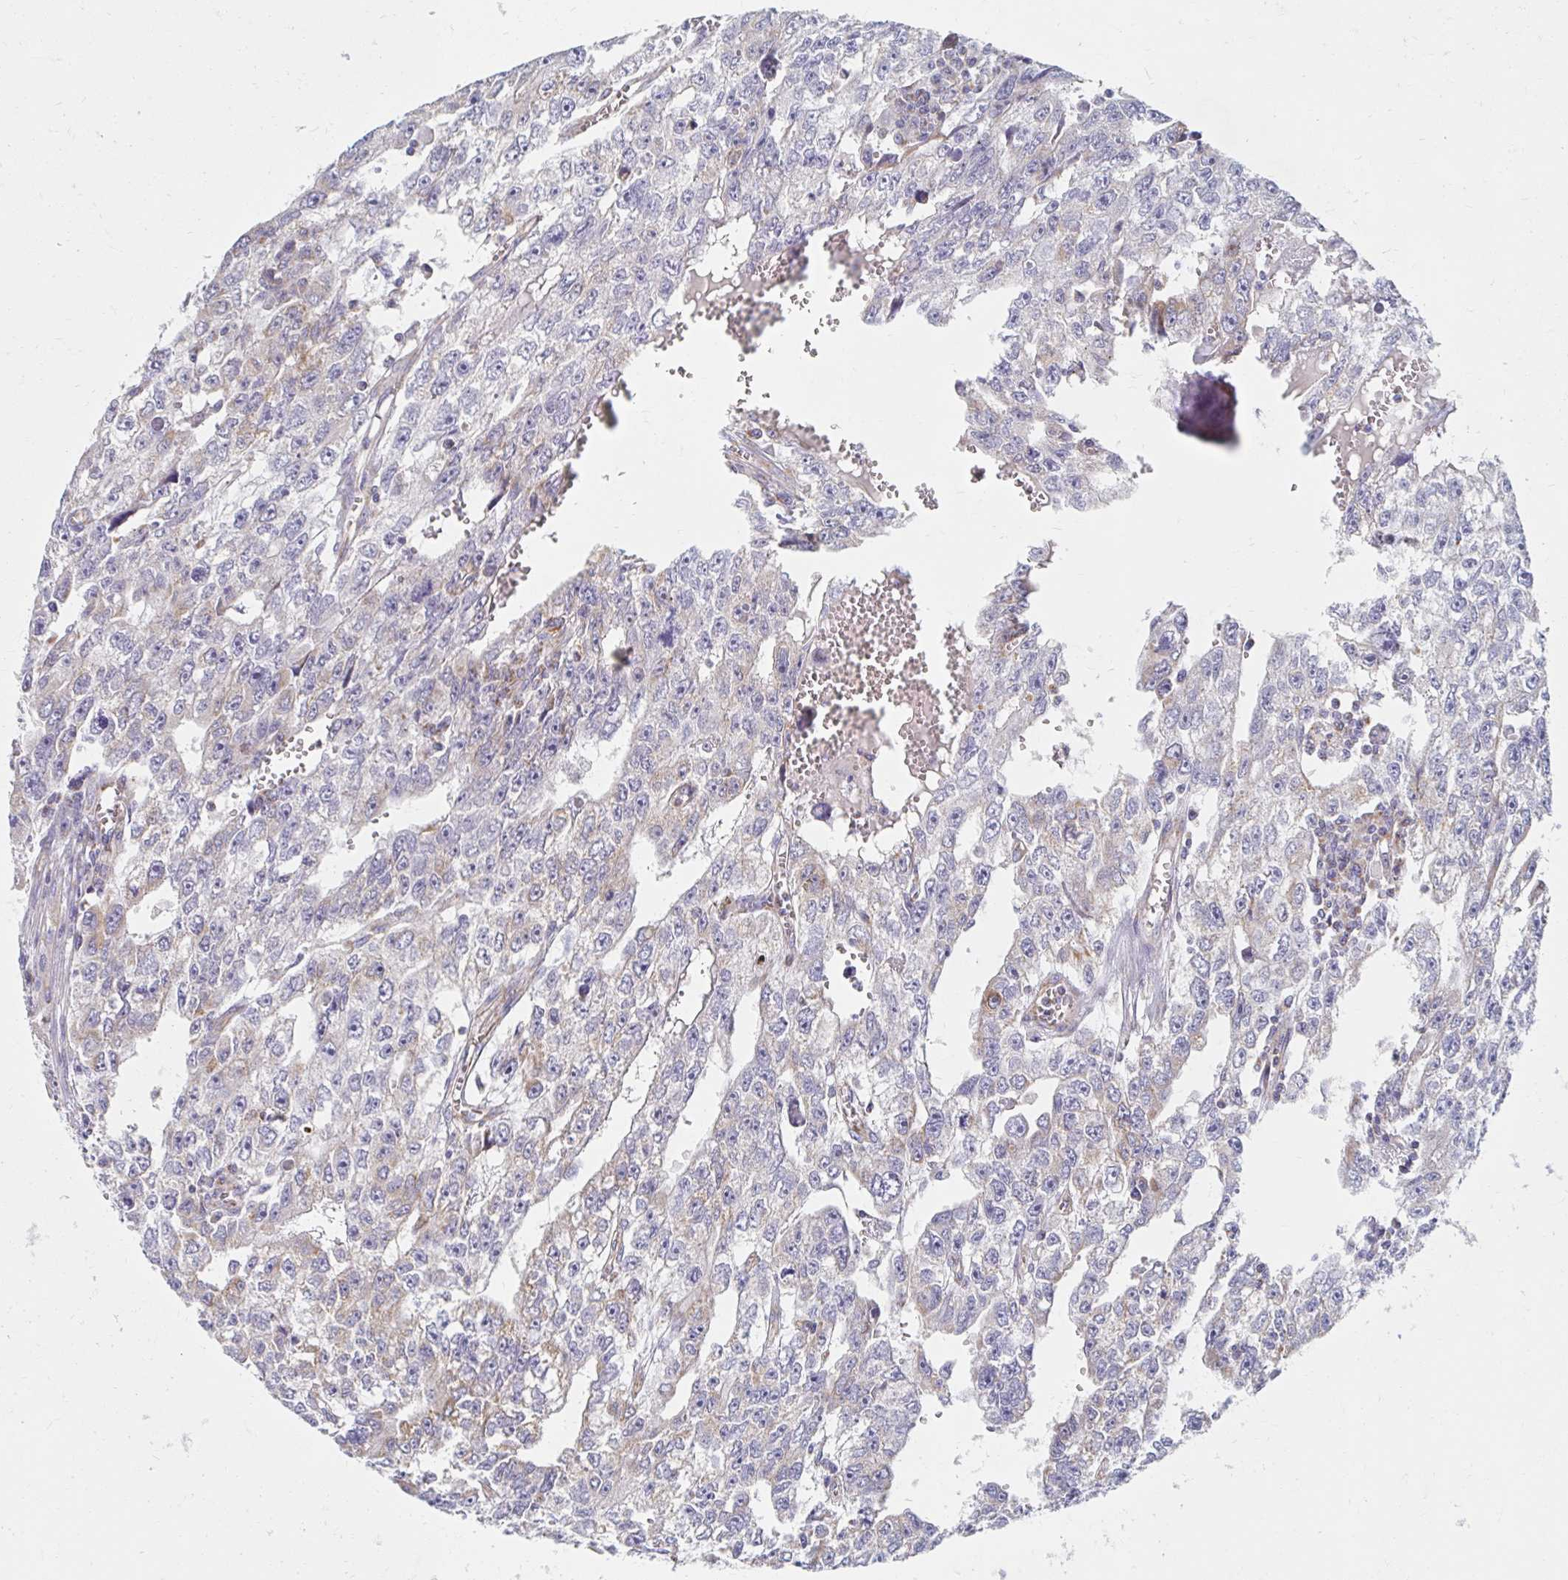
{"staining": {"intensity": "negative", "quantity": "none", "location": "none"}, "tissue": "testis cancer", "cell_type": "Tumor cells", "image_type": "cancer", "snomed": [{"axis": "morphology", "description": "Carcinoma, Embryonal, NOS"}, {"axis": "topography", "description": "Testis"}], "caption": "A high-resolution image shows immunohistochemistry (IHC) staining of testis cancer, which displays no significant expression in tumor cells. (Immunohistochemistry (ihc), brightfield microscopy, high magnification).", "gene": "MAVS", "patient": {"sex": "male", "age": 20}}